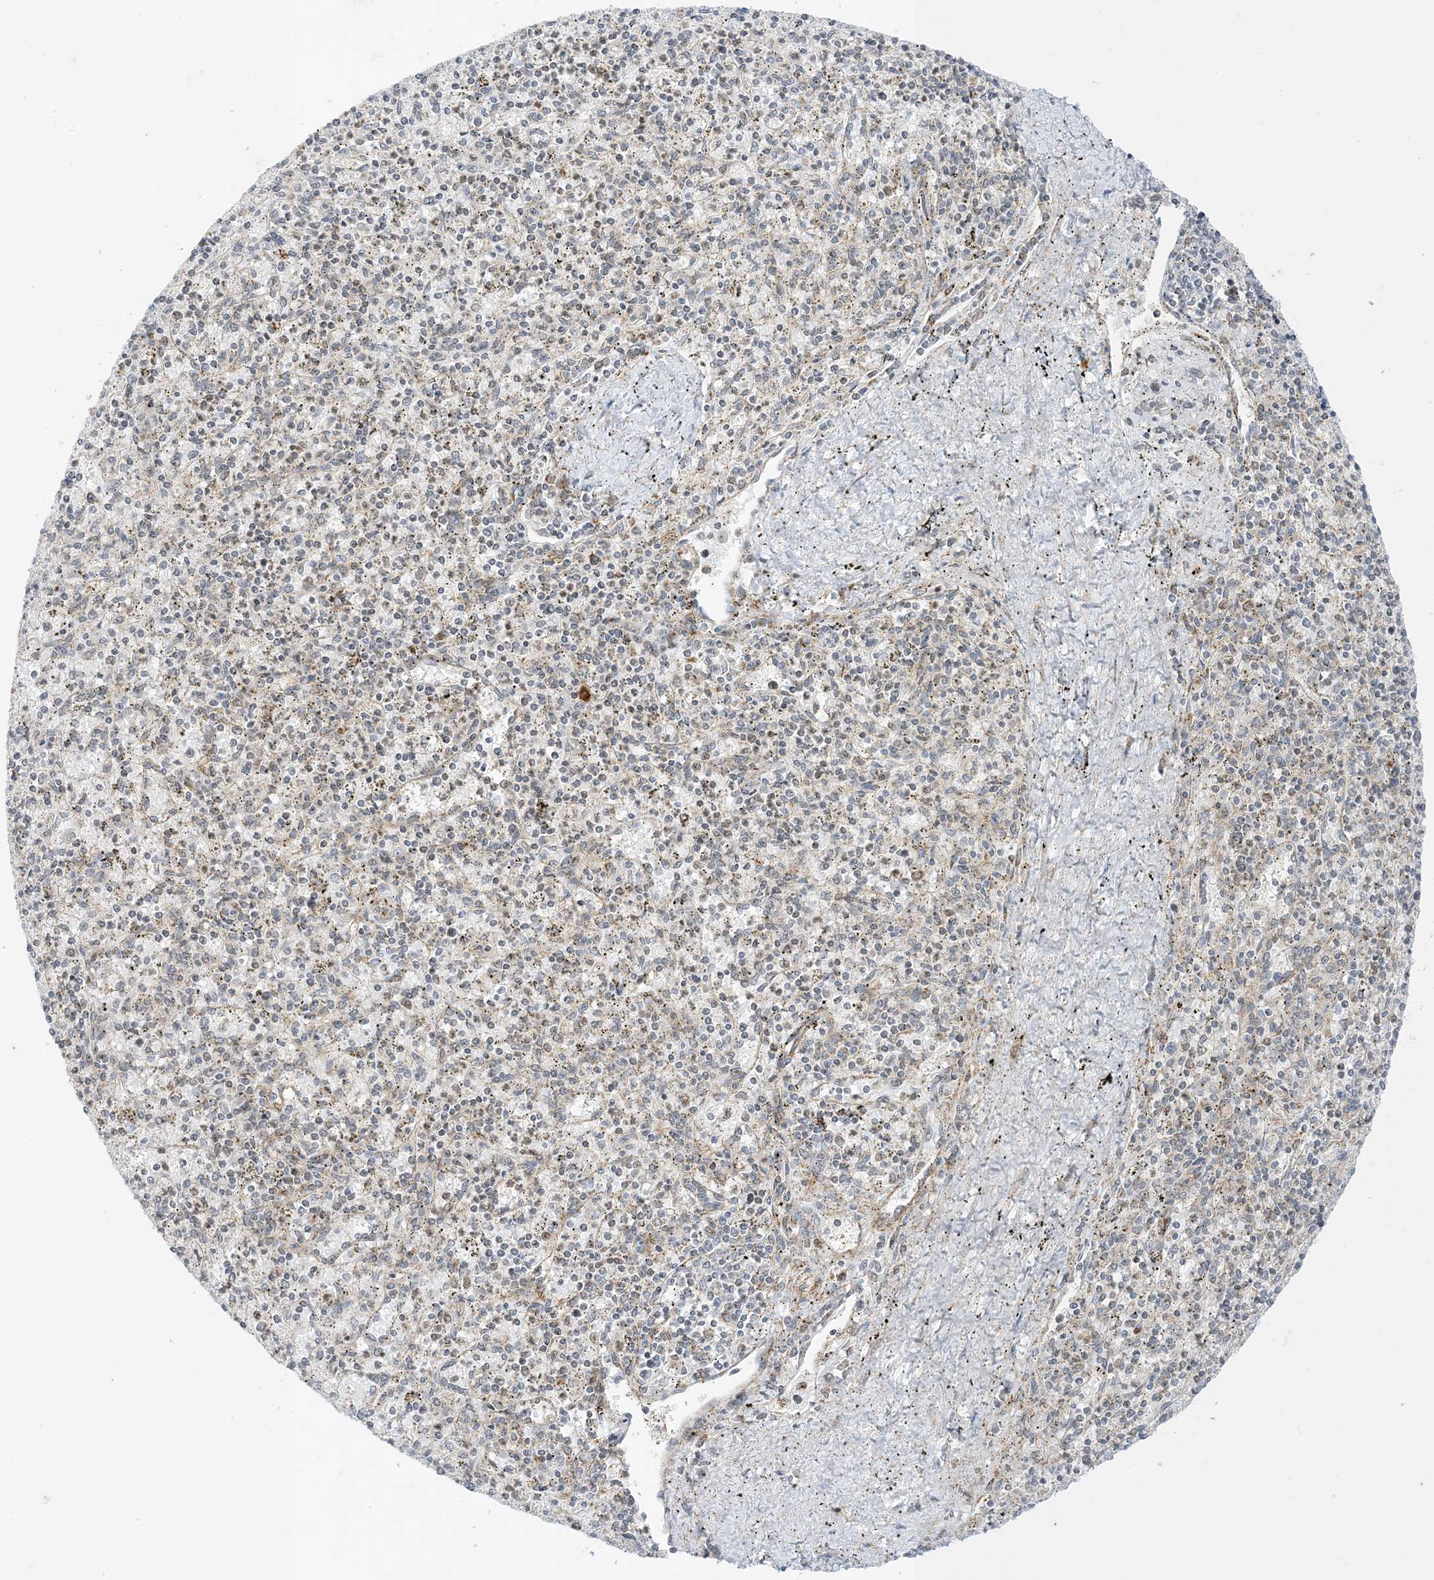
{"staining": {"intensity": "negative", "quantity": "none", "location": "none"}, "tissue": "spleen", "cell_type": "Cells in red pulp", "image_type": "normal", "snomed": [{"axis": "morphology", "description": "Normal tissue, NOS"}, {"axis": "topography", "description": "Spleen"}], "caption": "High power microscopy histopathology image of an immunohistochemistry (IHC) image of unremarkable spleen, revealing no significant expression in cells in red pulp. (DAB (3,3'-diaminobenzidine) immunohistochemistry (IHC), high magnification).", "gene": "RAC1", "patient": {"sex": "male", "age": 72}}